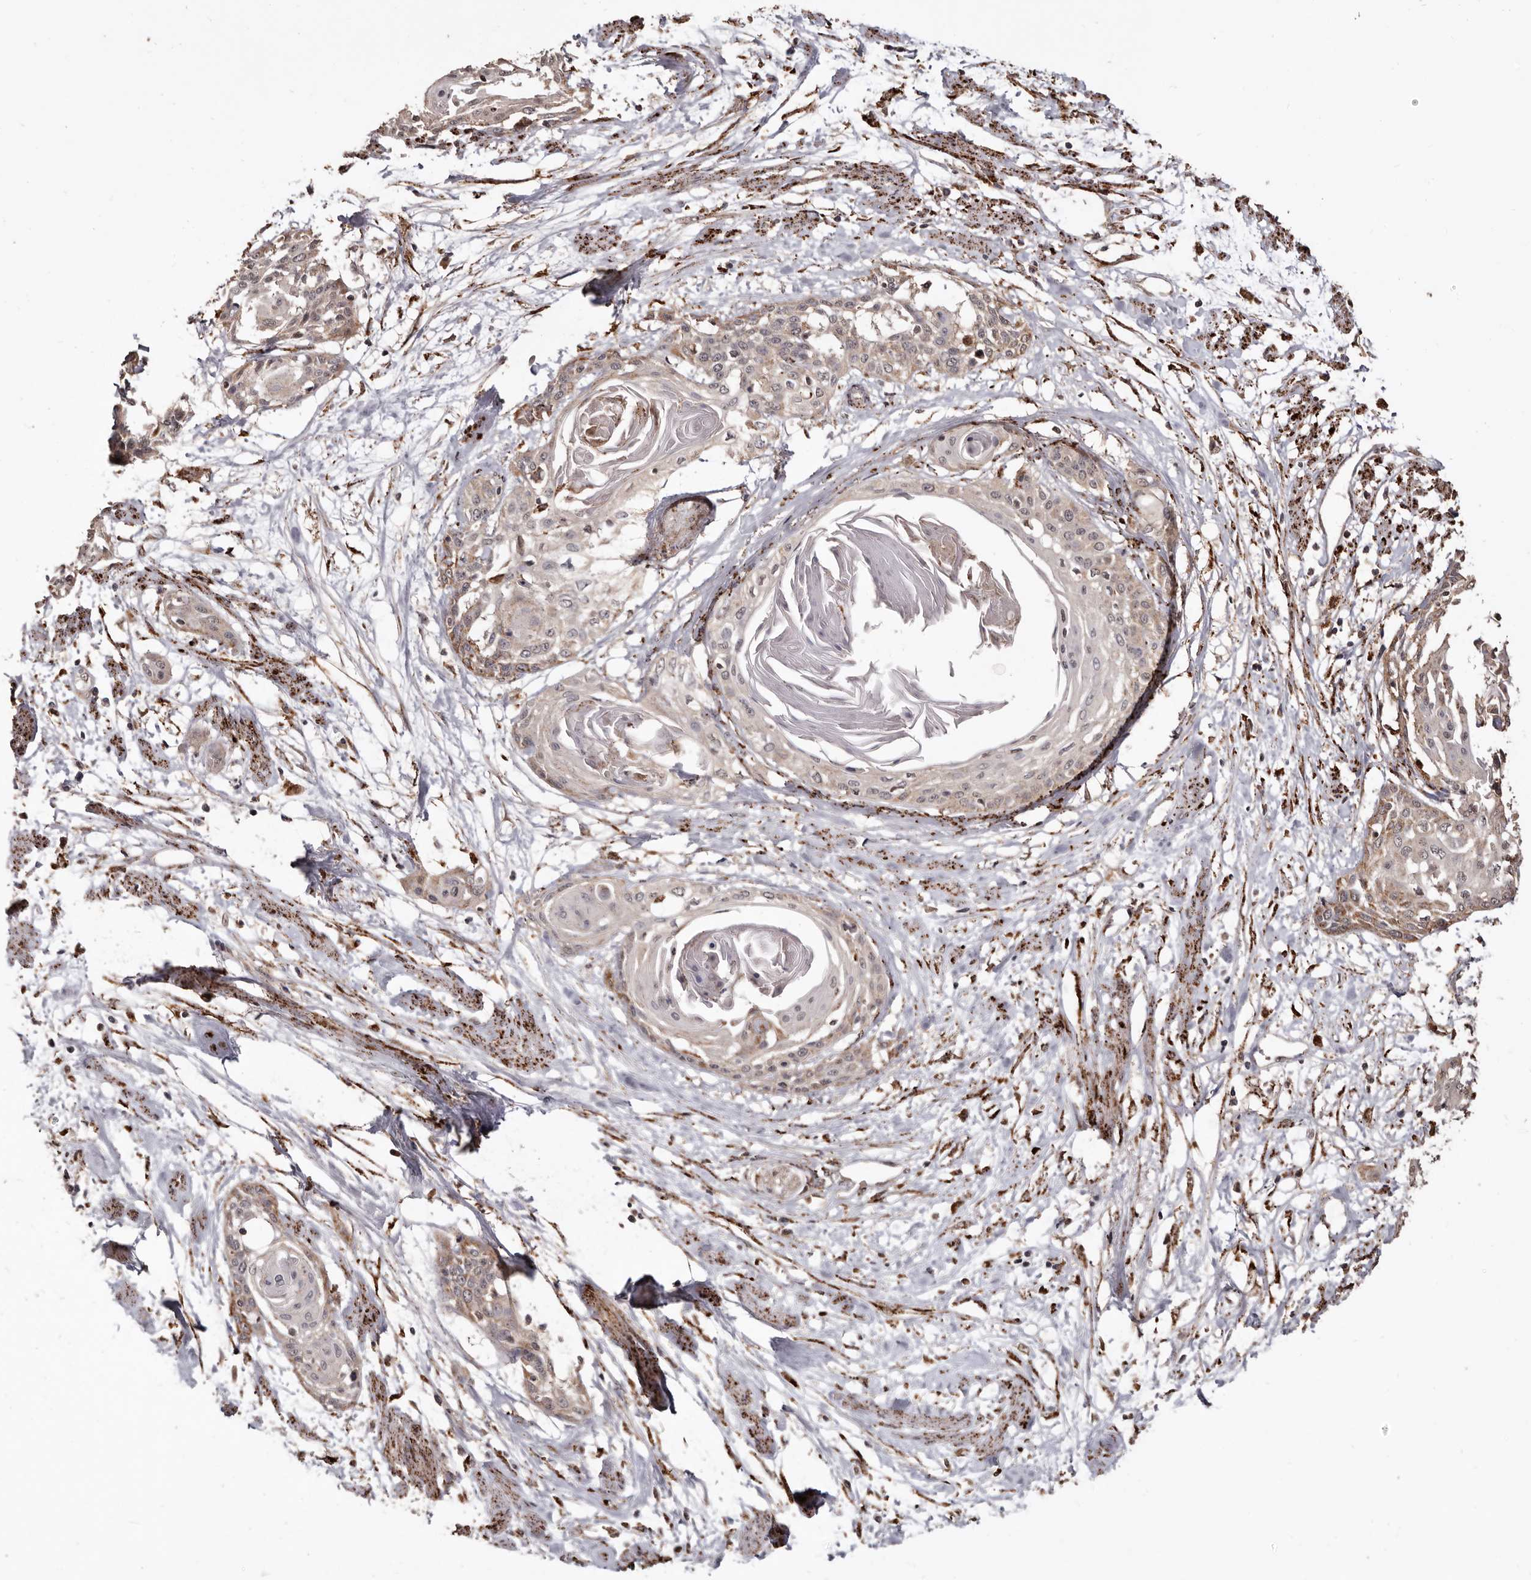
{"staining": {"intensity": "weak", "quantity": "25%-75%", "location": "cytoplasmic/membranous"}, "tissue": "cervical cancer", "cell_type": "Tumor cells", "image_type": "cancer", "snomed": [{"axis": "morphology", "description": "Squamous cell carcinoma, NOS"}, {"axis": "topography", "description": "Cervix"}], "caption": "An immunohistochemistry photomicrograph of tumor tissue is shown. Protein staining in brown highlights weak cytoplasmic/membranous positivity in cervical cancer within tumor cells. (Stains: DAB (3,3'-diaminobenzidine) in brown, nuclei in blue, Microscopy: brightfield microscopy at high magnification).", "gene": "AKAP7", "patient": {"sex": "female", "age": 57}}